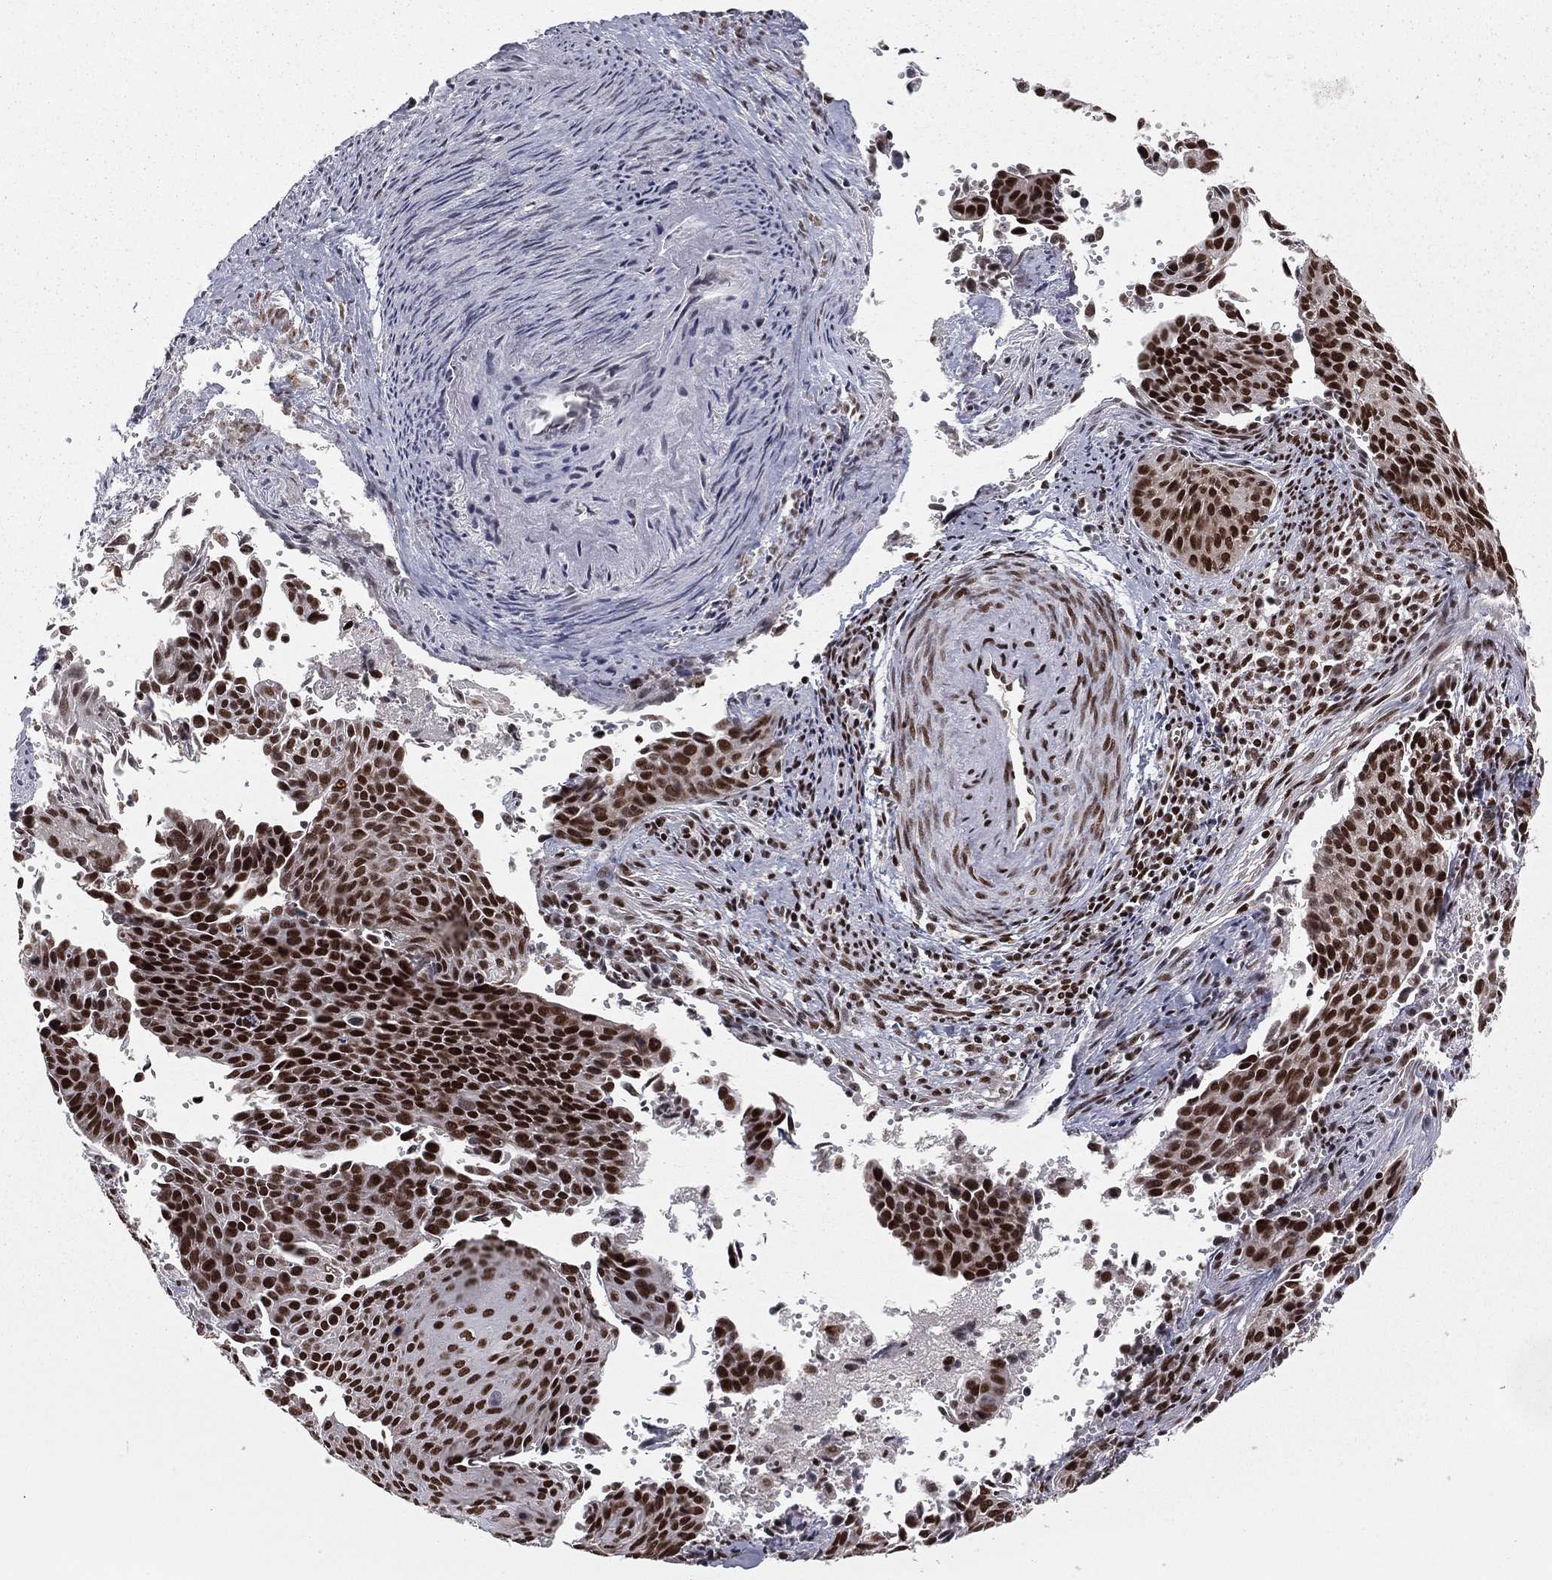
{"staining": {"intensity": "strong", "quantity": ">75%", "location": "nuclear"}, "tissue": "cervical cancer", "cell_type": "Tumor cells", "image_type": "cancer", "snomed": [{"axis": "morphology", "description": "Squamous cell carcinoma, NOS"}, {"axis": "topography", "description": "Cervix"}], "caption": "Cervical cancer stained with DAB IHC shows high levels of strong nuclear positivity in about >75% of tumor cells.", "gene": "NFYB", "patient": {"sex": "female", "age": 29}}